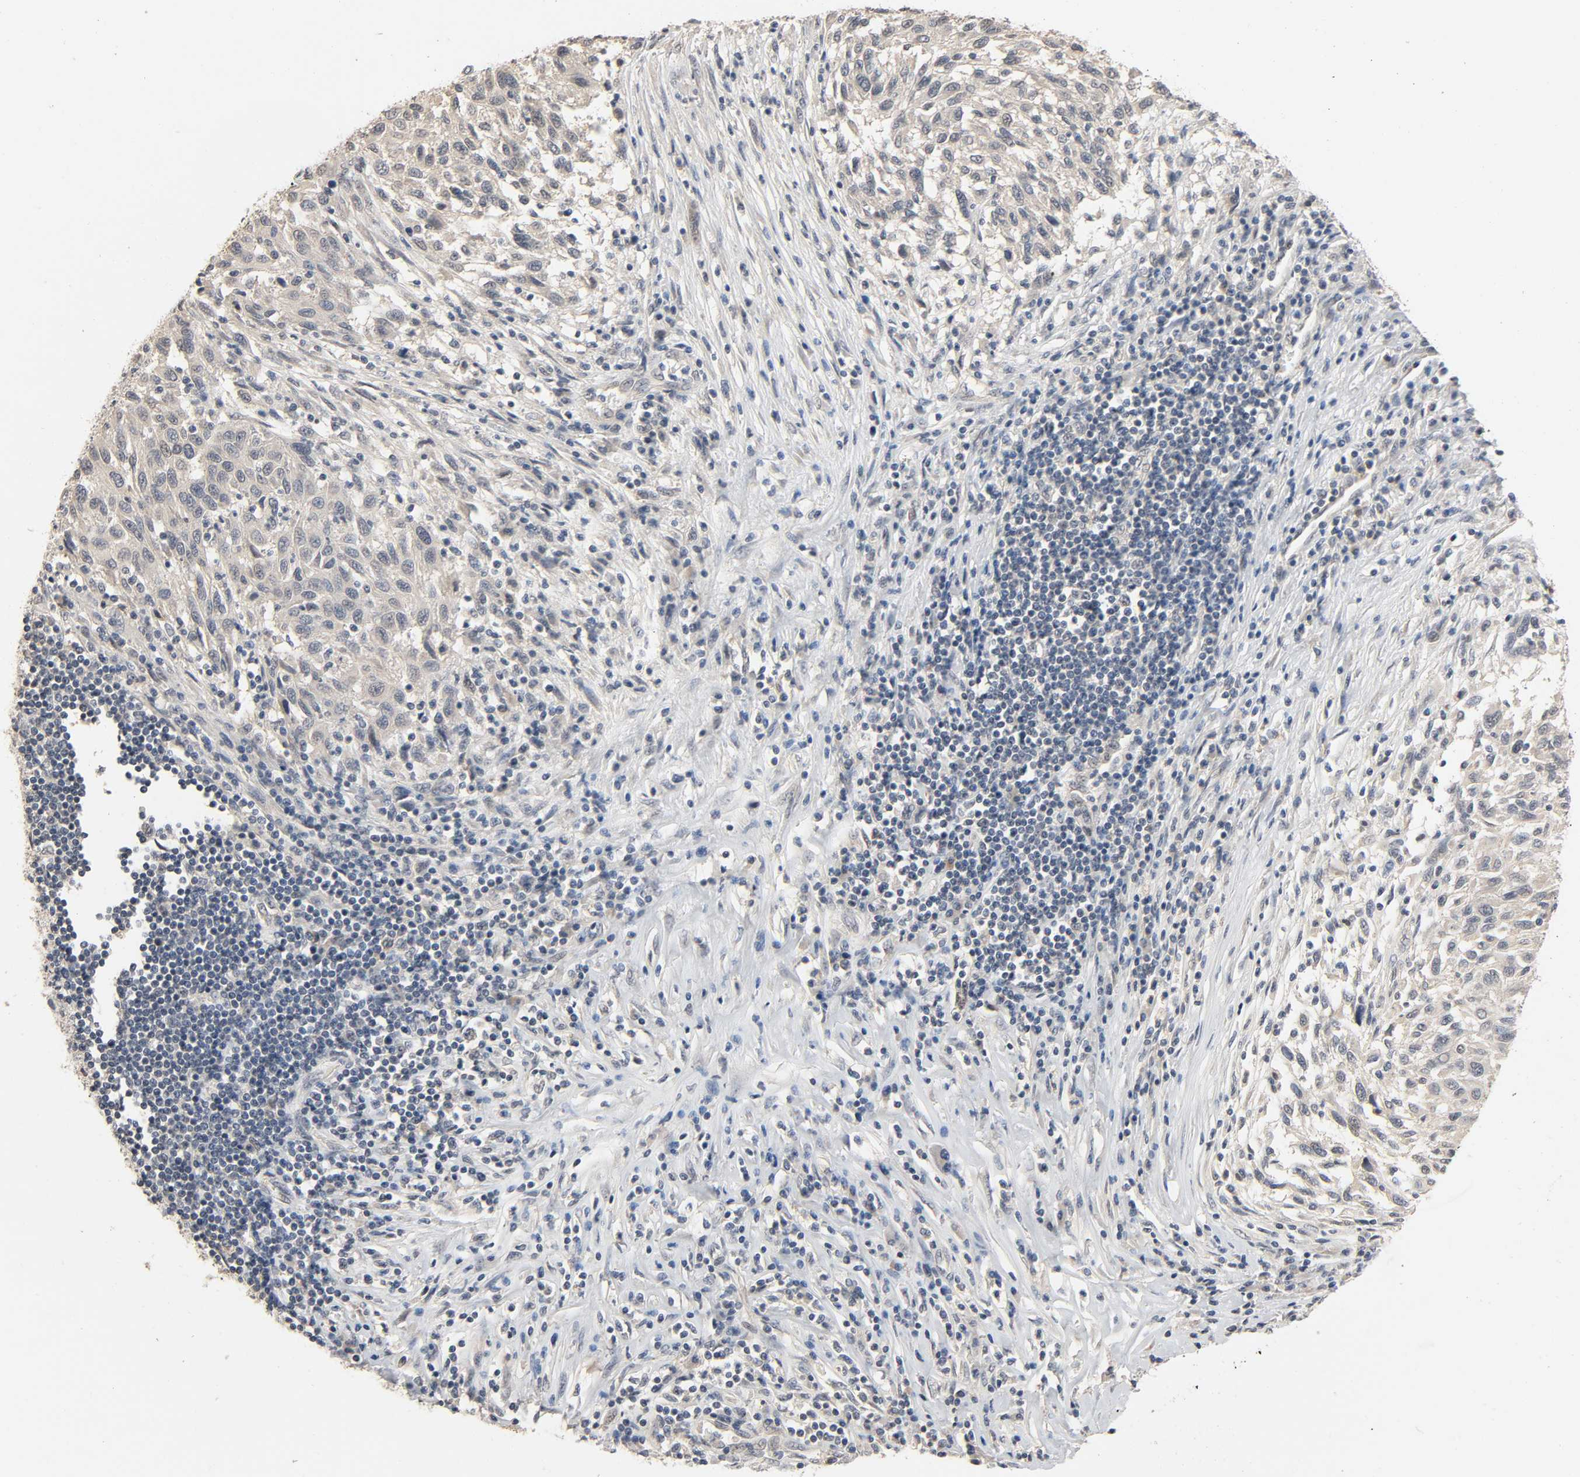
{"staining": {"intensity": "negative", "quantity": "none", "location": "none"}, "tissue": "melanoma", "cell_type": "Tumor cells", "image_type": "cancer", "snomed": [{"axis": "morphology", "description": "Malignant melanoma, Metastatic site"}, {"axis": "topography", "description": "Lymph node"}], "caption": "Human melanoma stained for a protein using IHC shows no expression in tumor cells.", "gene": "MAGEA8", "patient": {"sex": "male", "age": 61}}